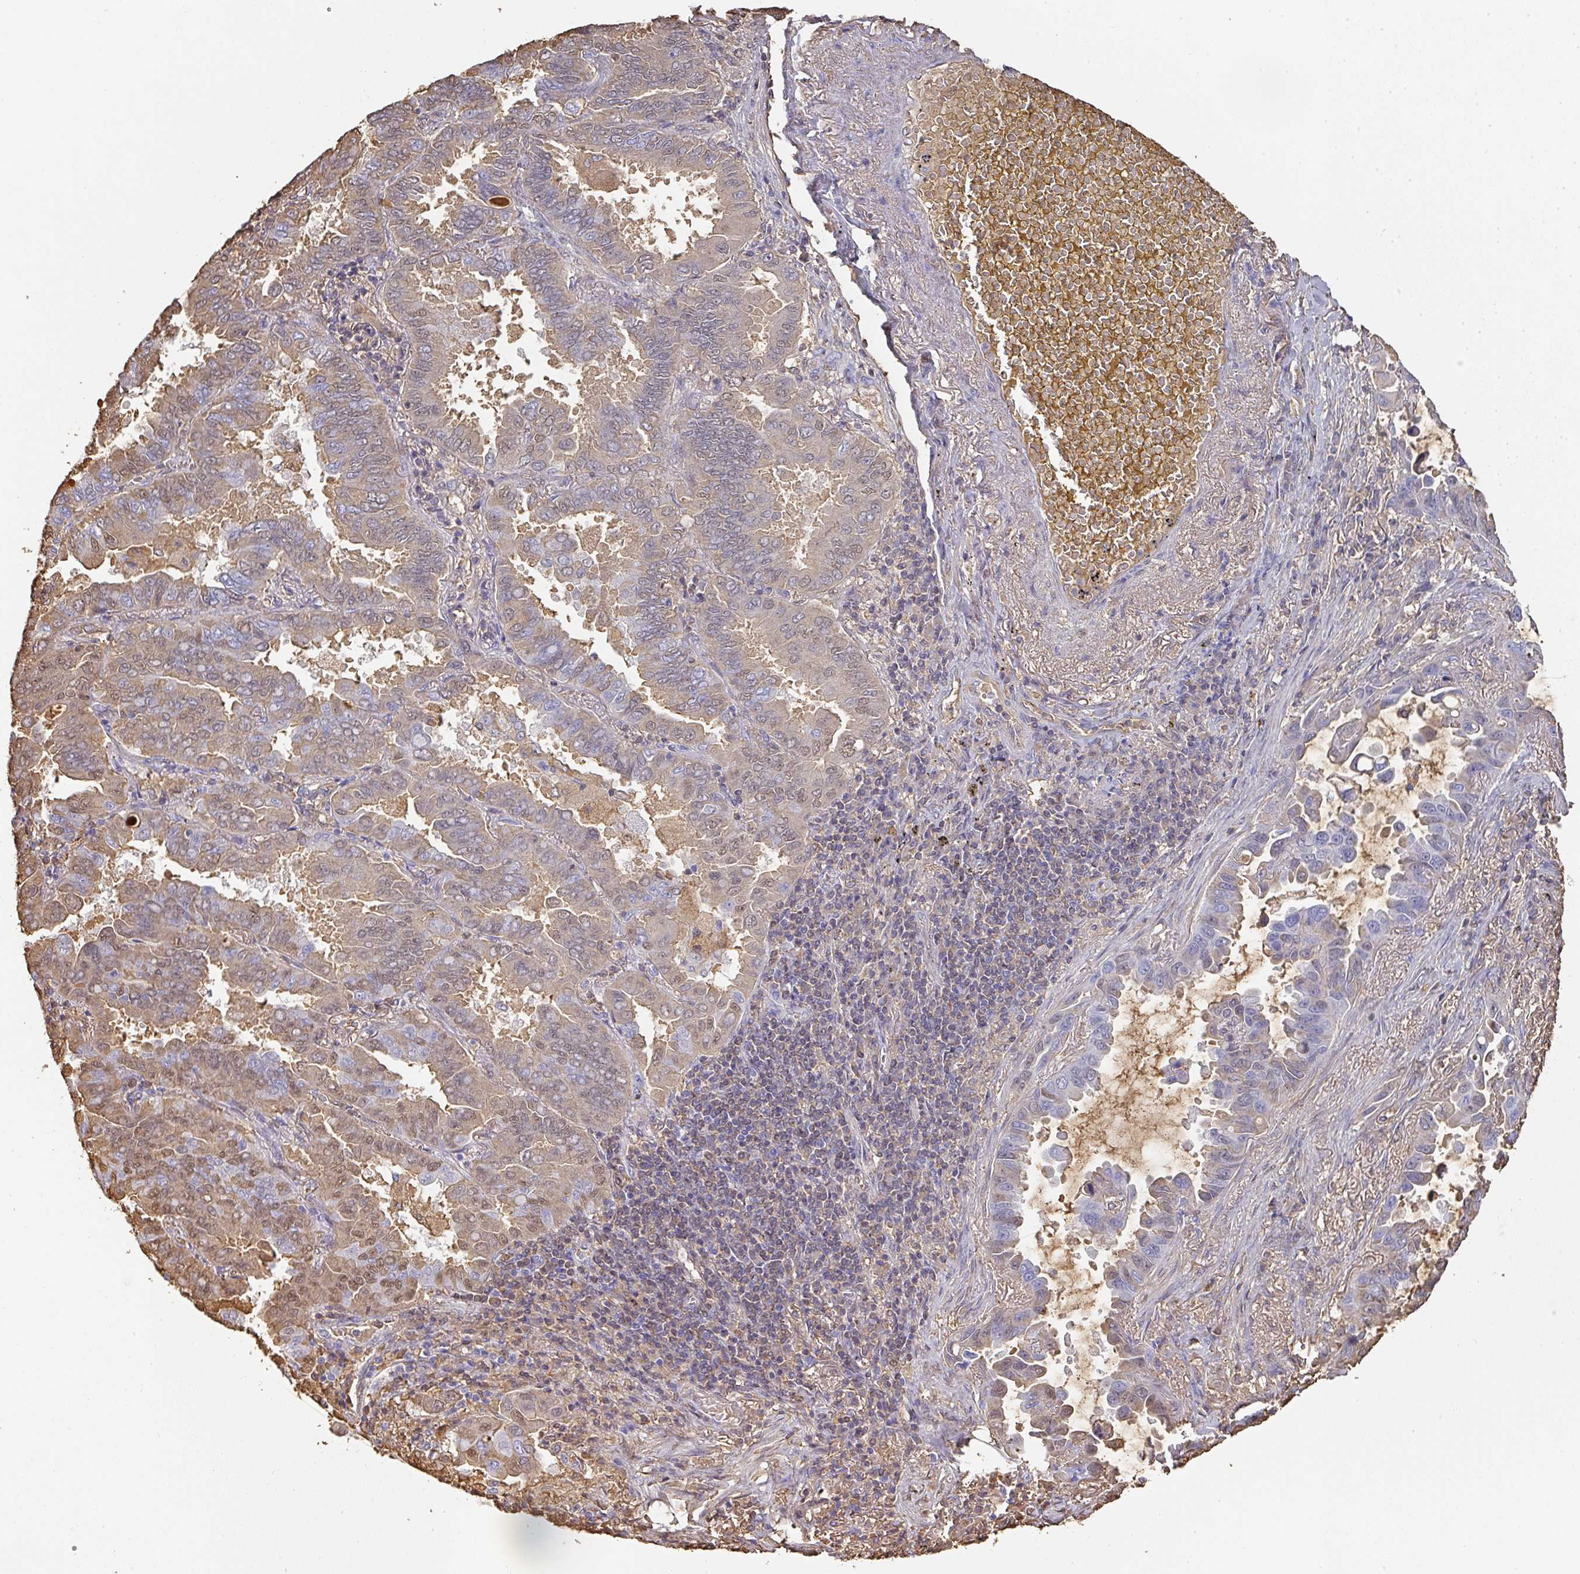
{"staining": {"intensity": "moderate", "quantity": "<25%", "location": "cytoplasmic/membranous,nuclear"}, "tissue": "lung cancer", "cell_type": "Tumor cells", "image_type": "cancer", "snomed": [{"axis": "morphology", "description": "Adenocarcinoma, NOS"}, {"axis": "topography", "description": "Lung"}], "caption": "Tumor cells show low levels of moderate cytoplasmic/membranous and nuclear staining in approximately <25% of cells in human adenocarcinoma (lung).", "gene": "ALB", "patient": {"sex": "male", "age": 64}}